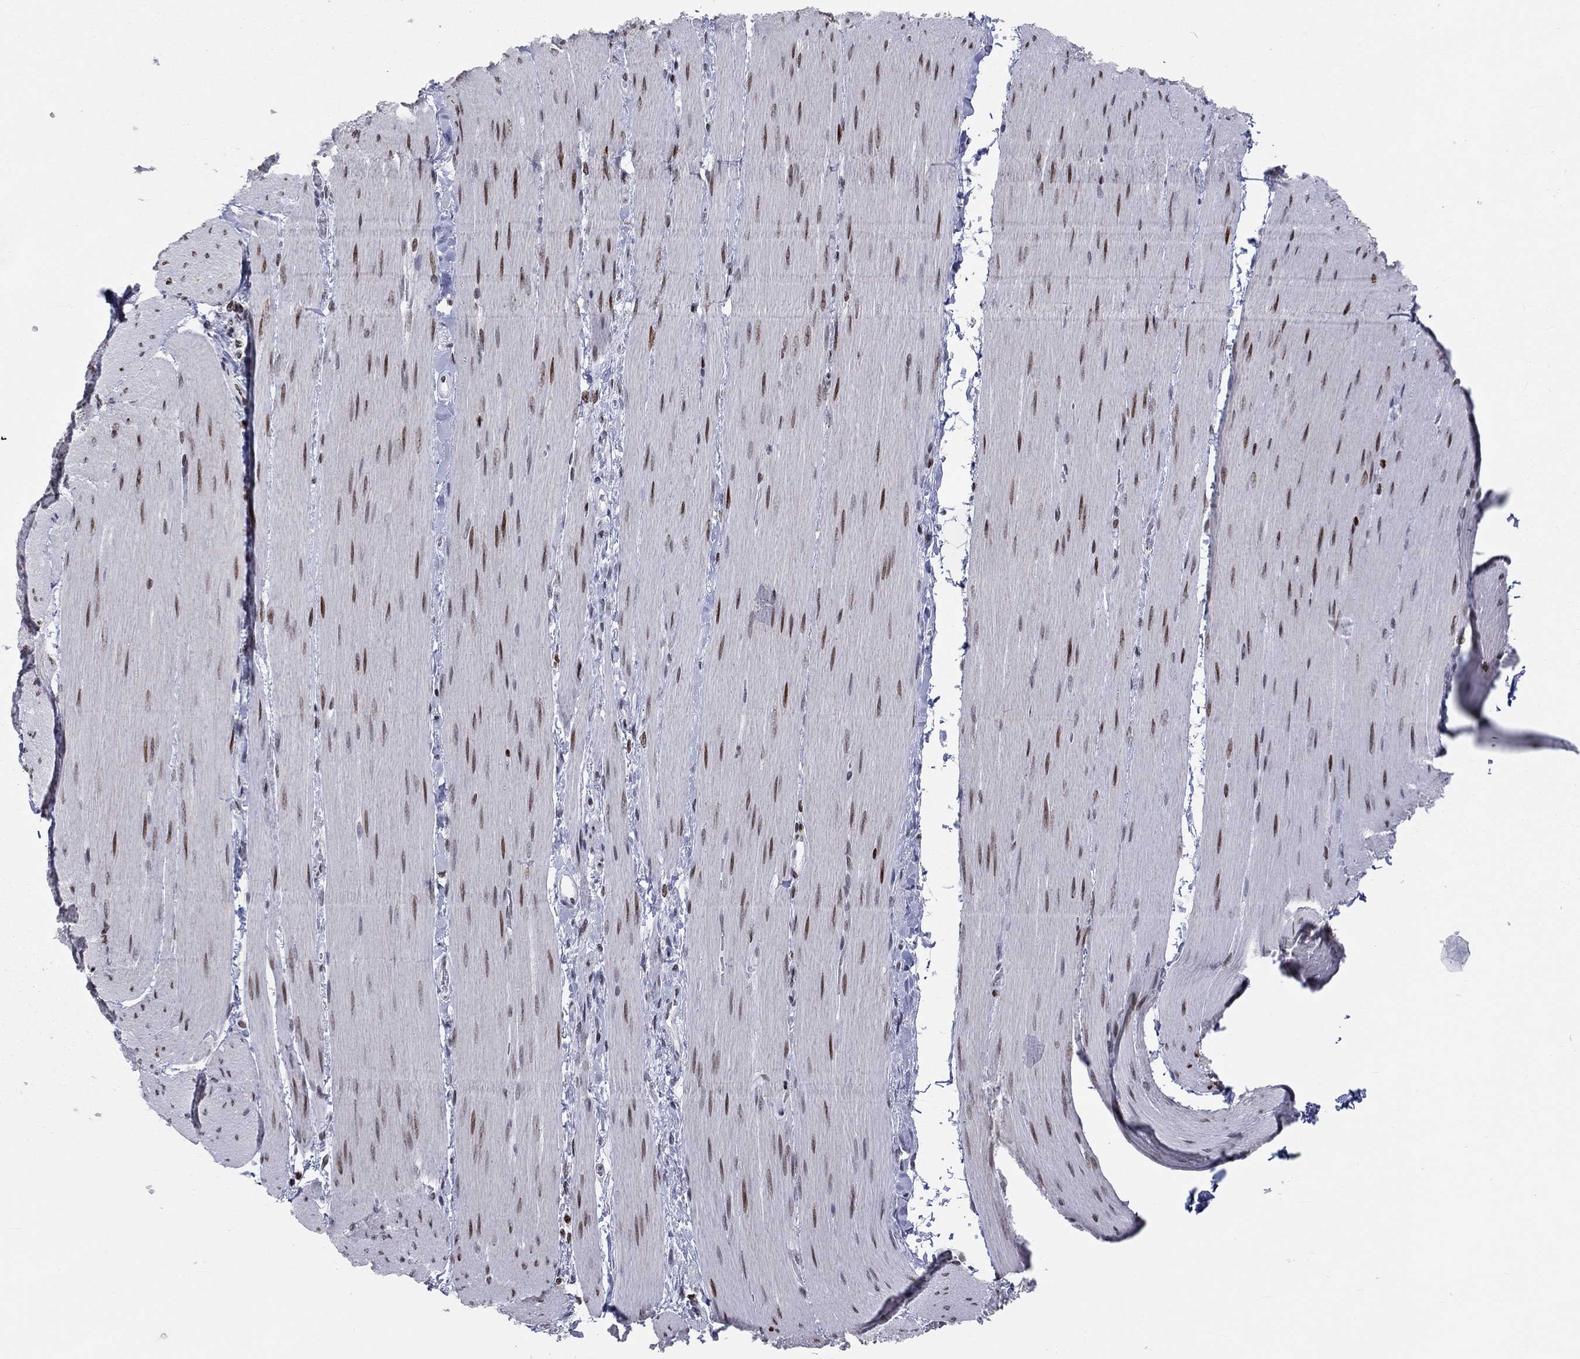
{"staining": {"intensity": "moderate", "quantity": "25%-75%", "location": "nuclear"}, "tissue": "soft tissue", "cell_type": "Fibroblasts", "image_type": "normal", "snomed": [{"axis": "morphology", "description": "Normal tissue, NOS"}, {"axis": "topography", "description": "Smooth muscle"}, {"axis": "topography", "description": "Duodenum"}, {"axis": "topography", "description": "Peripheral nerve tissue"}], "caption": "Normal soft tissue reveals moderate nuclear staining in about 25%-75% of fibroblasts.", "gene": "H2AX", "patient": {"sex": "female", "age": 61}}